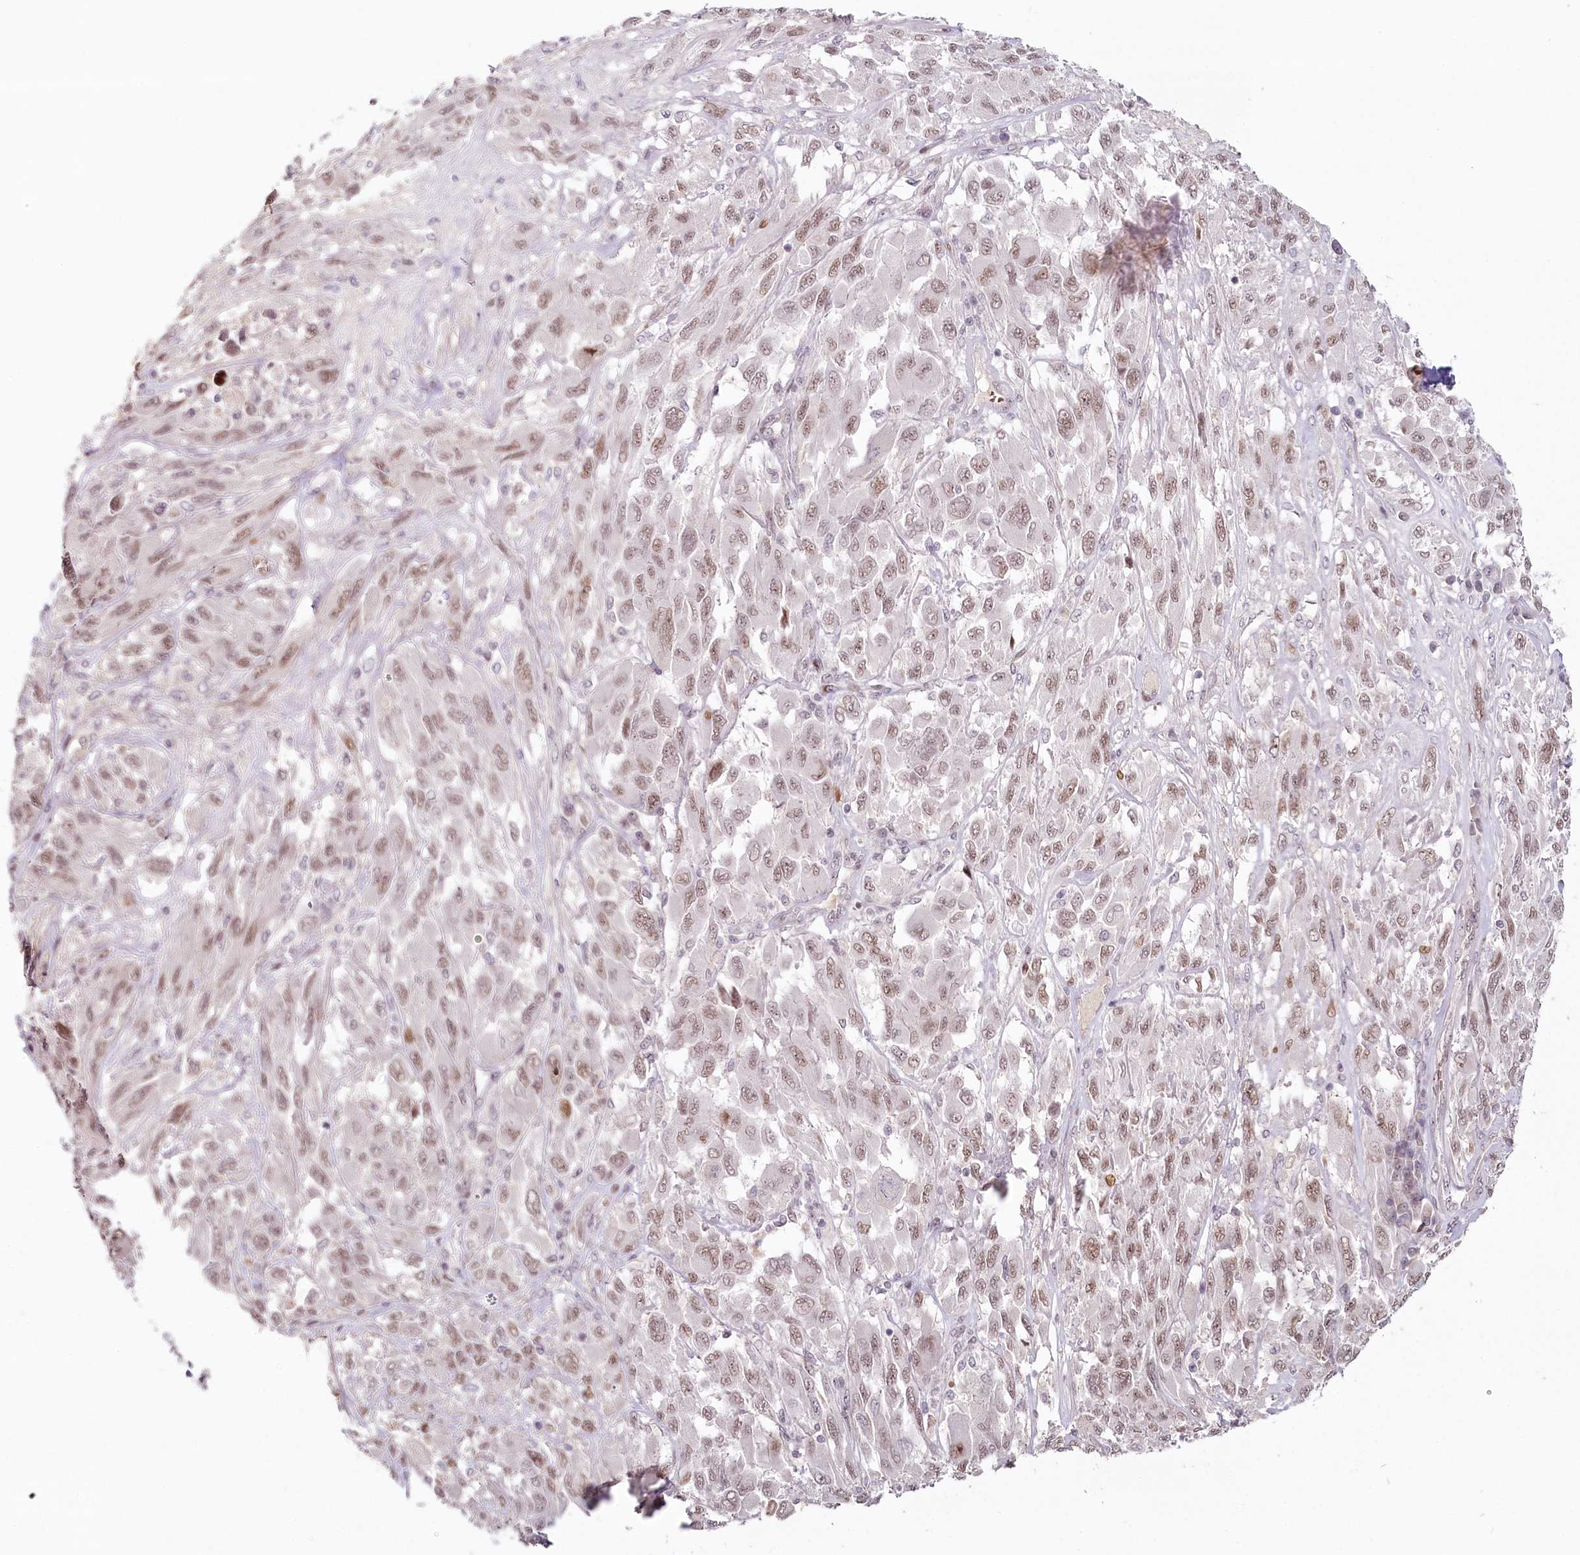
{"staining": {"intensity": "weak", "quantity": ">75%", "location": "nuclear"}, "tissue": "melanoma", "cell_type": "Tumor cells", "image_type": "cancer", "snomed": [{"axis": "morphology", "description": "Malignant melanoma, NOS"}, {"axis": "topography", "description": "Skin"}], "caption": "Melanoma stained for a protein displays weak nuclear positivity in tumor cells.", "gene": "FAM204A", "patient": {"sex": "female", "age": 91}}